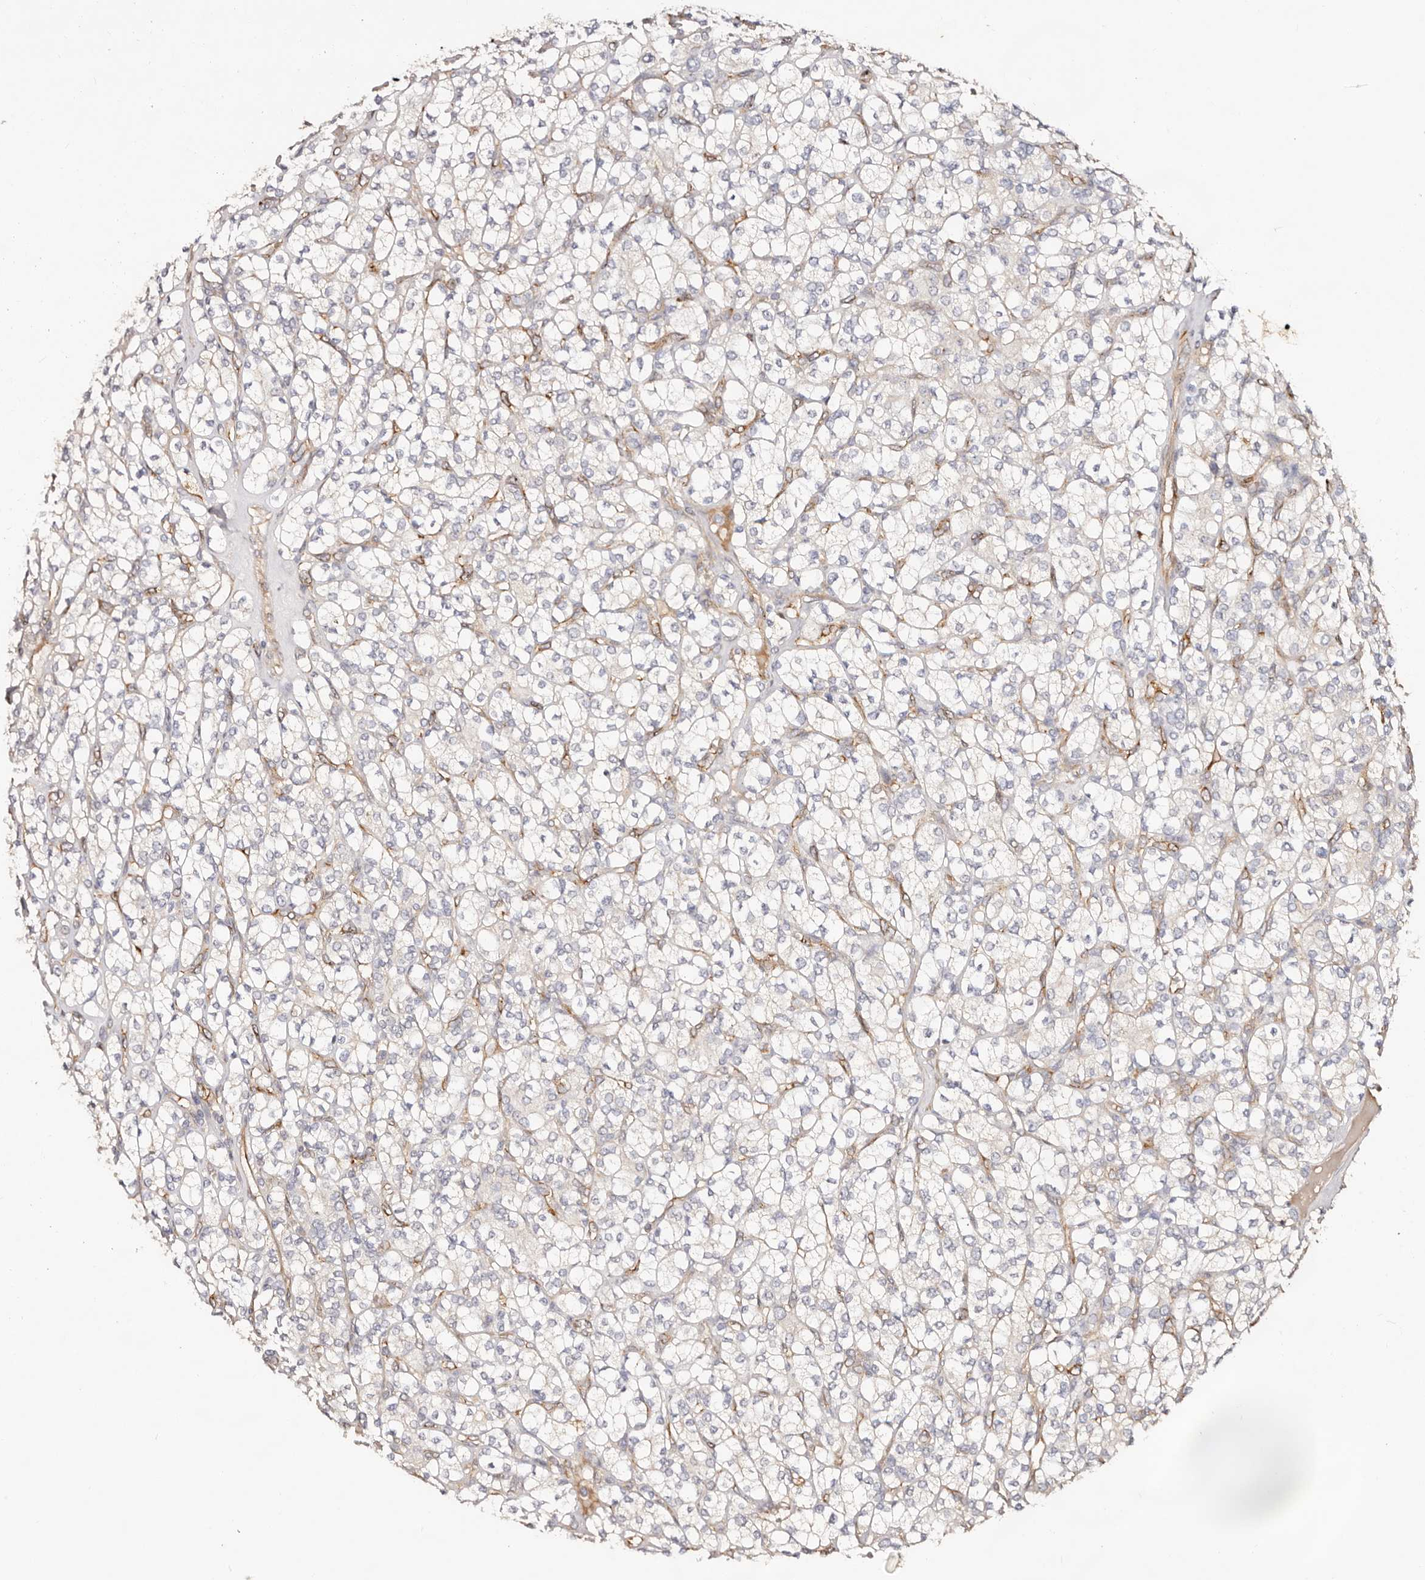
{"staining": {"intensity": "negative", "quantity": "none", "location": "none"}, "tissue": "renal cancer", "cell_type": "Tumor cells", "image_type": "cancer", "snomed": [{"axis": "morphology", "description": "Adenocarcinoma, NOS"}, {"axis": "topography", "description": "Kidney"}], "caption": "There is no significant expression in tumor cells of renal cancer (adenocarcinoma).", "gene": "SERPINH1", "patient": {"sex": "male", "age": 77}}